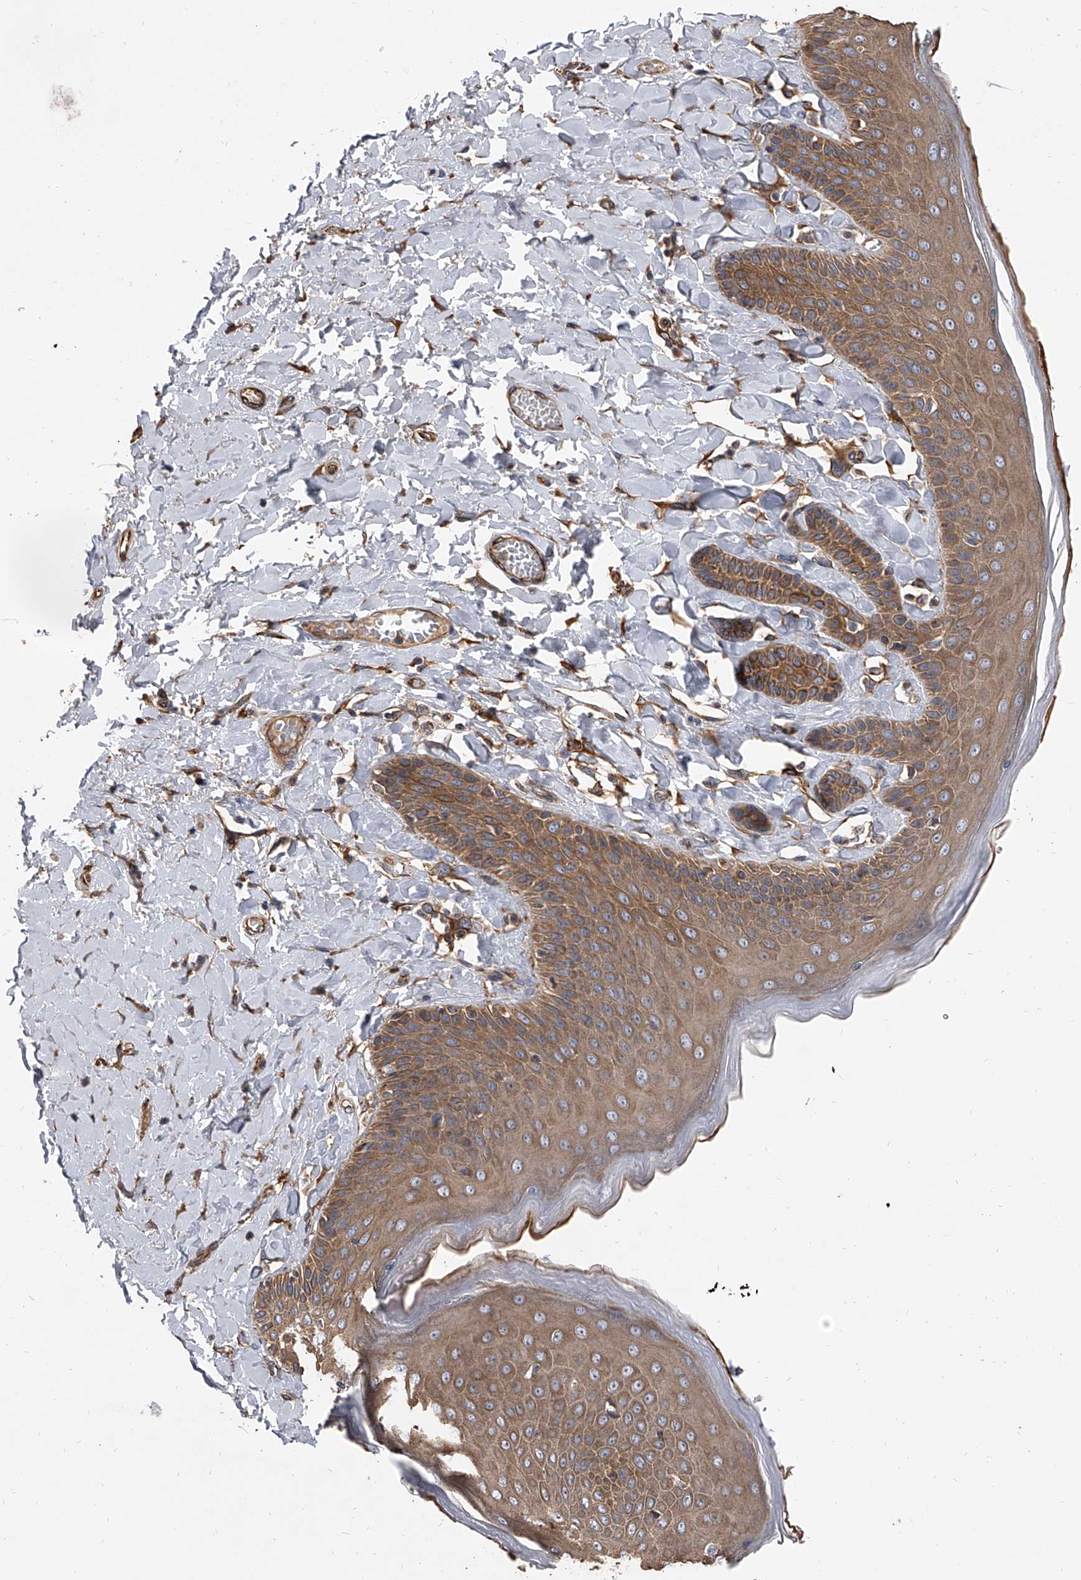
{"staining": {"intensity": "moderate", "quantity": ">75%", "location": "cytoplasmic/membranous"}, "tissue": "skin", "cell_type": "Epidermal cells", "image_type": "normal", "snomed": [{"axis": "morphology", "description": "Normal tissue, NOS"}, {"axis": "topography", "description": "Anal"}], "caption": "Protein staining by immunohistochemistry reveals moderate cytoplasmic/membranous positivity in approximately >75% of epidermal cells in benign skin.", "gene": "EXOC4", "patient": {"sex": "male", "age": 69}}